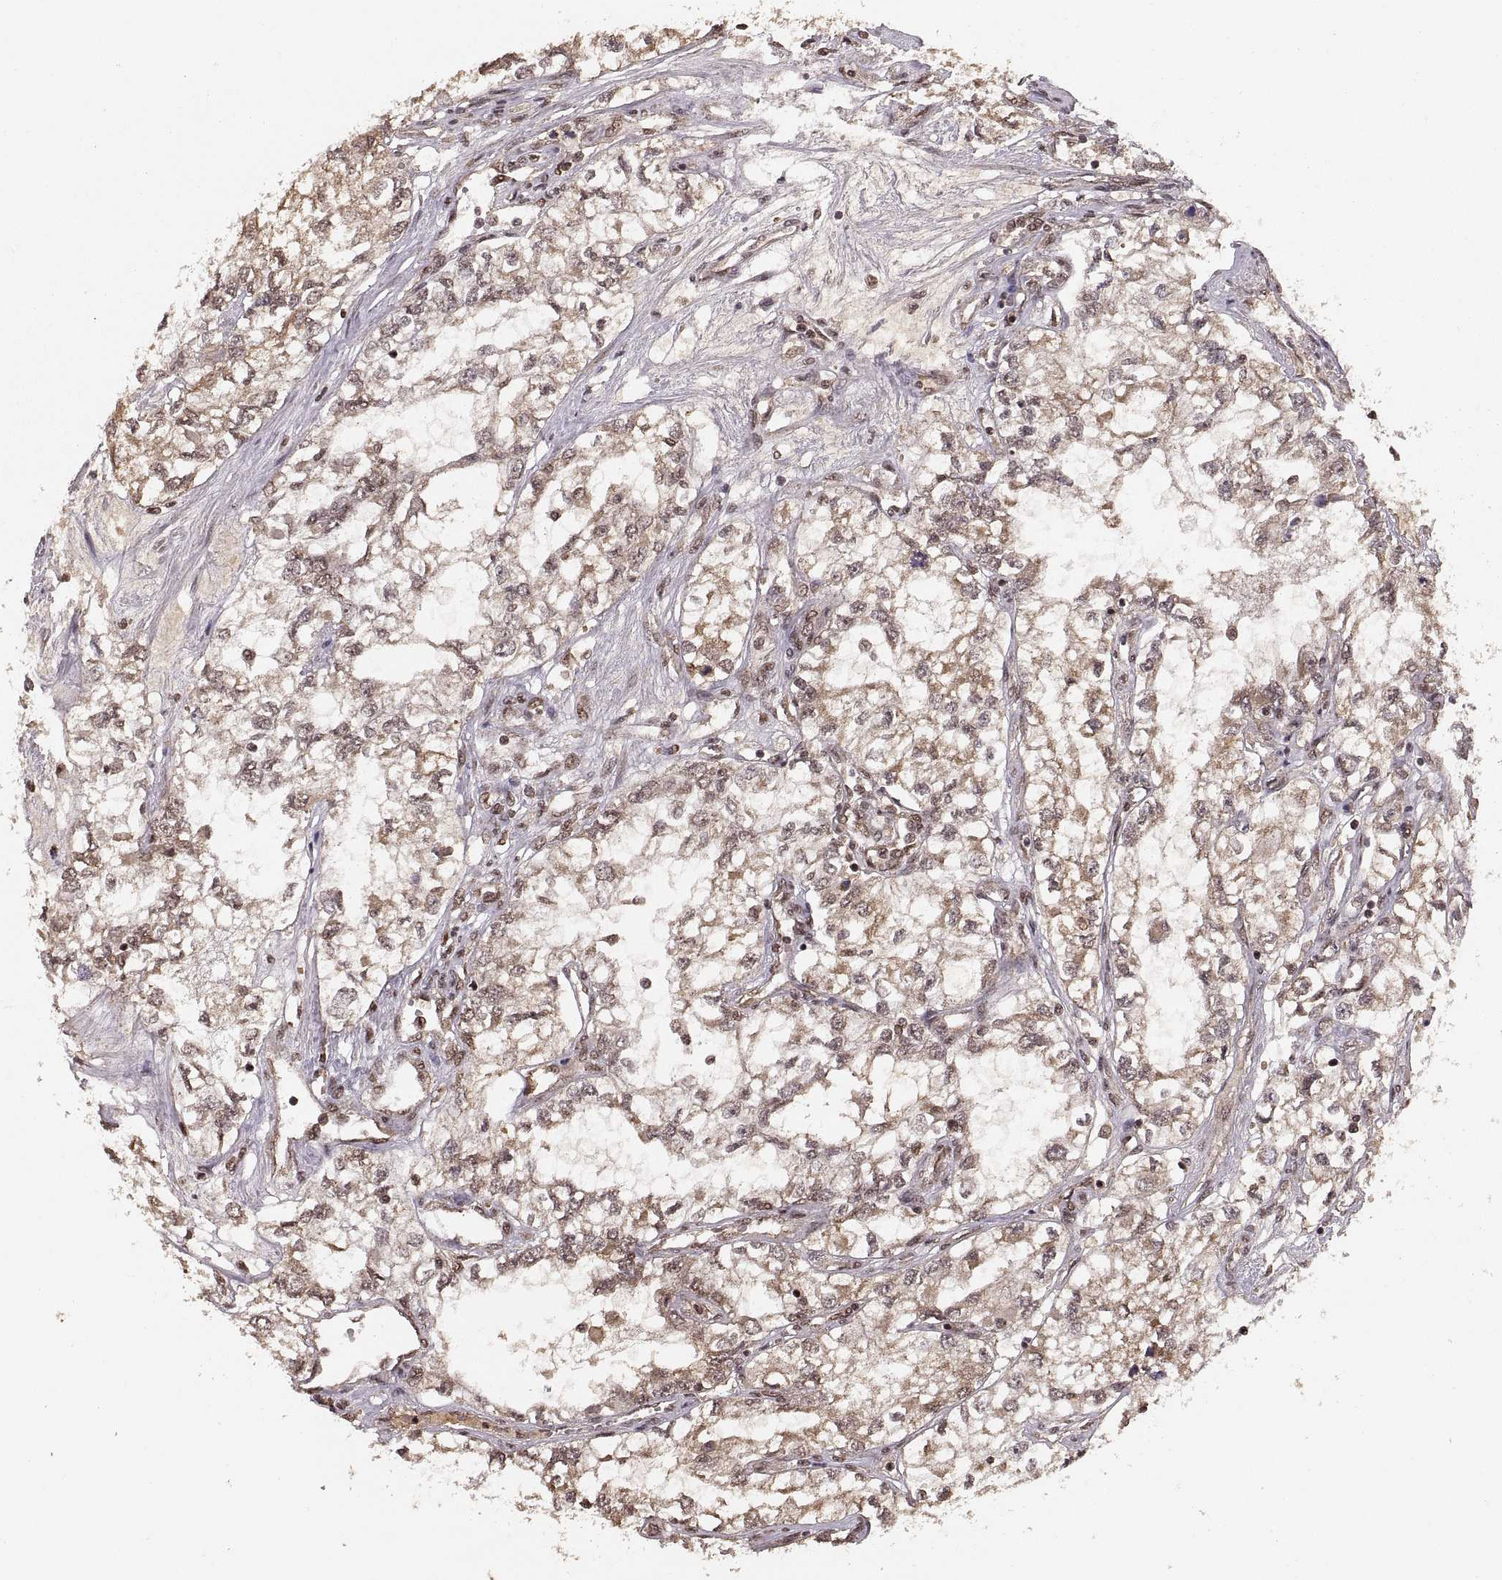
{"staining": {"intensity": "moderate", "quantity": ">75%", "location": "nuclear"}, "tissue": "renal cancer", "cell_type": "Tumor cells", "image_type": "cancer", "snomed": [{"axis": "morphology", "description": "Adenocarcinoma, NOS"}, {"axis": "topography", "description": "Kidney"}], "caption": "Immunohistochemical staining of renal adenocarcinoma reveals medium levels of moderate nuclear positivity in approximately >75% of tumor cells. The staining was performed using DAB to visualize the protein expression in brown, while the nuclei were stained in blue with hematoxylin (Magnification: 20x).", "gene": "RFT1", "patient": {"sex": "female", "age": 59}}